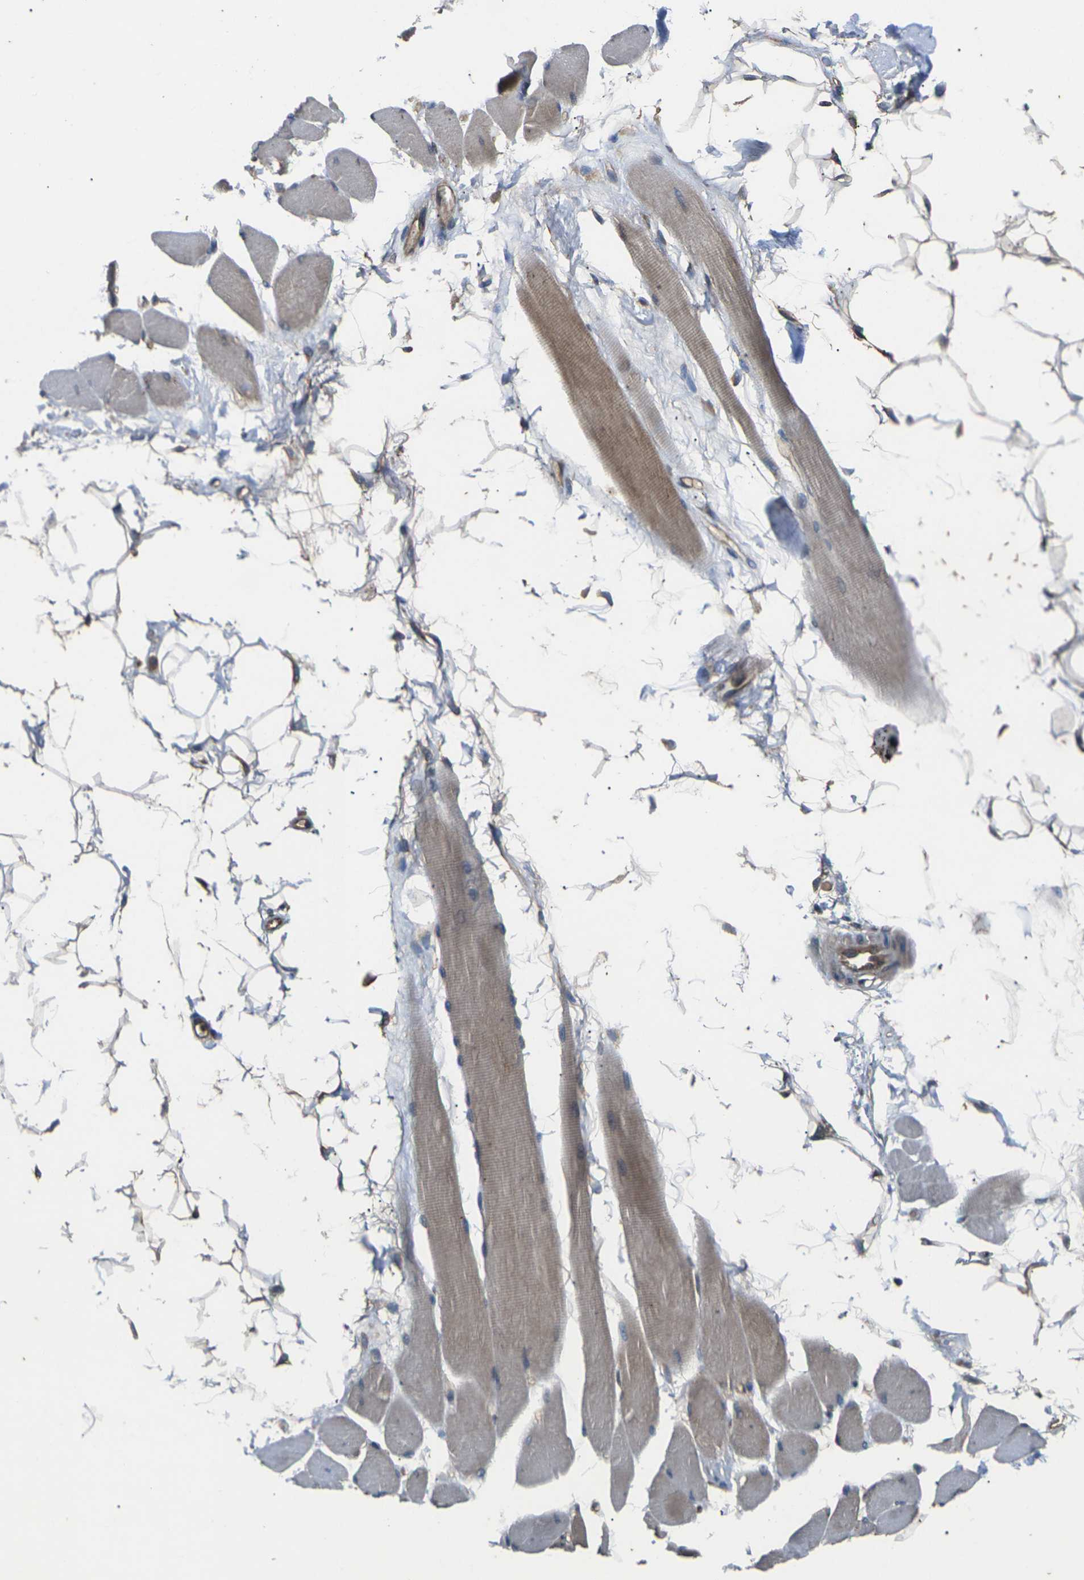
{"staining": {"intensity": "moderate", "quantity": "25%-75%", "location": "cytoplasmic/membranous"}, "tissue": "skeletal muscle", "cell_type": "Myocytes", "image_type": "normal", "snomed": [{"axis": "morphology", "description": "Normal tissue, NOS"}, {"axis": "topography", "description": "Skeletal muscle"}, {"axis": "topography", "description": "Oral tissue"}, {"axis": "topography", "description": "Peripheral nerve tissue"}], "caption": "A histopathology image of human skeletal muscle stained for a protein demonstrates moderate cytoplasmic/membranous brown staining in myocytes. (Stains: DAB (3,3'-diaminobenzidine) in brown, nuclei in blue, Microscopy: brightfield microscopy at high magnification).", "gene": "DKK2", "patient": {"sex": "female", "age": 84}}